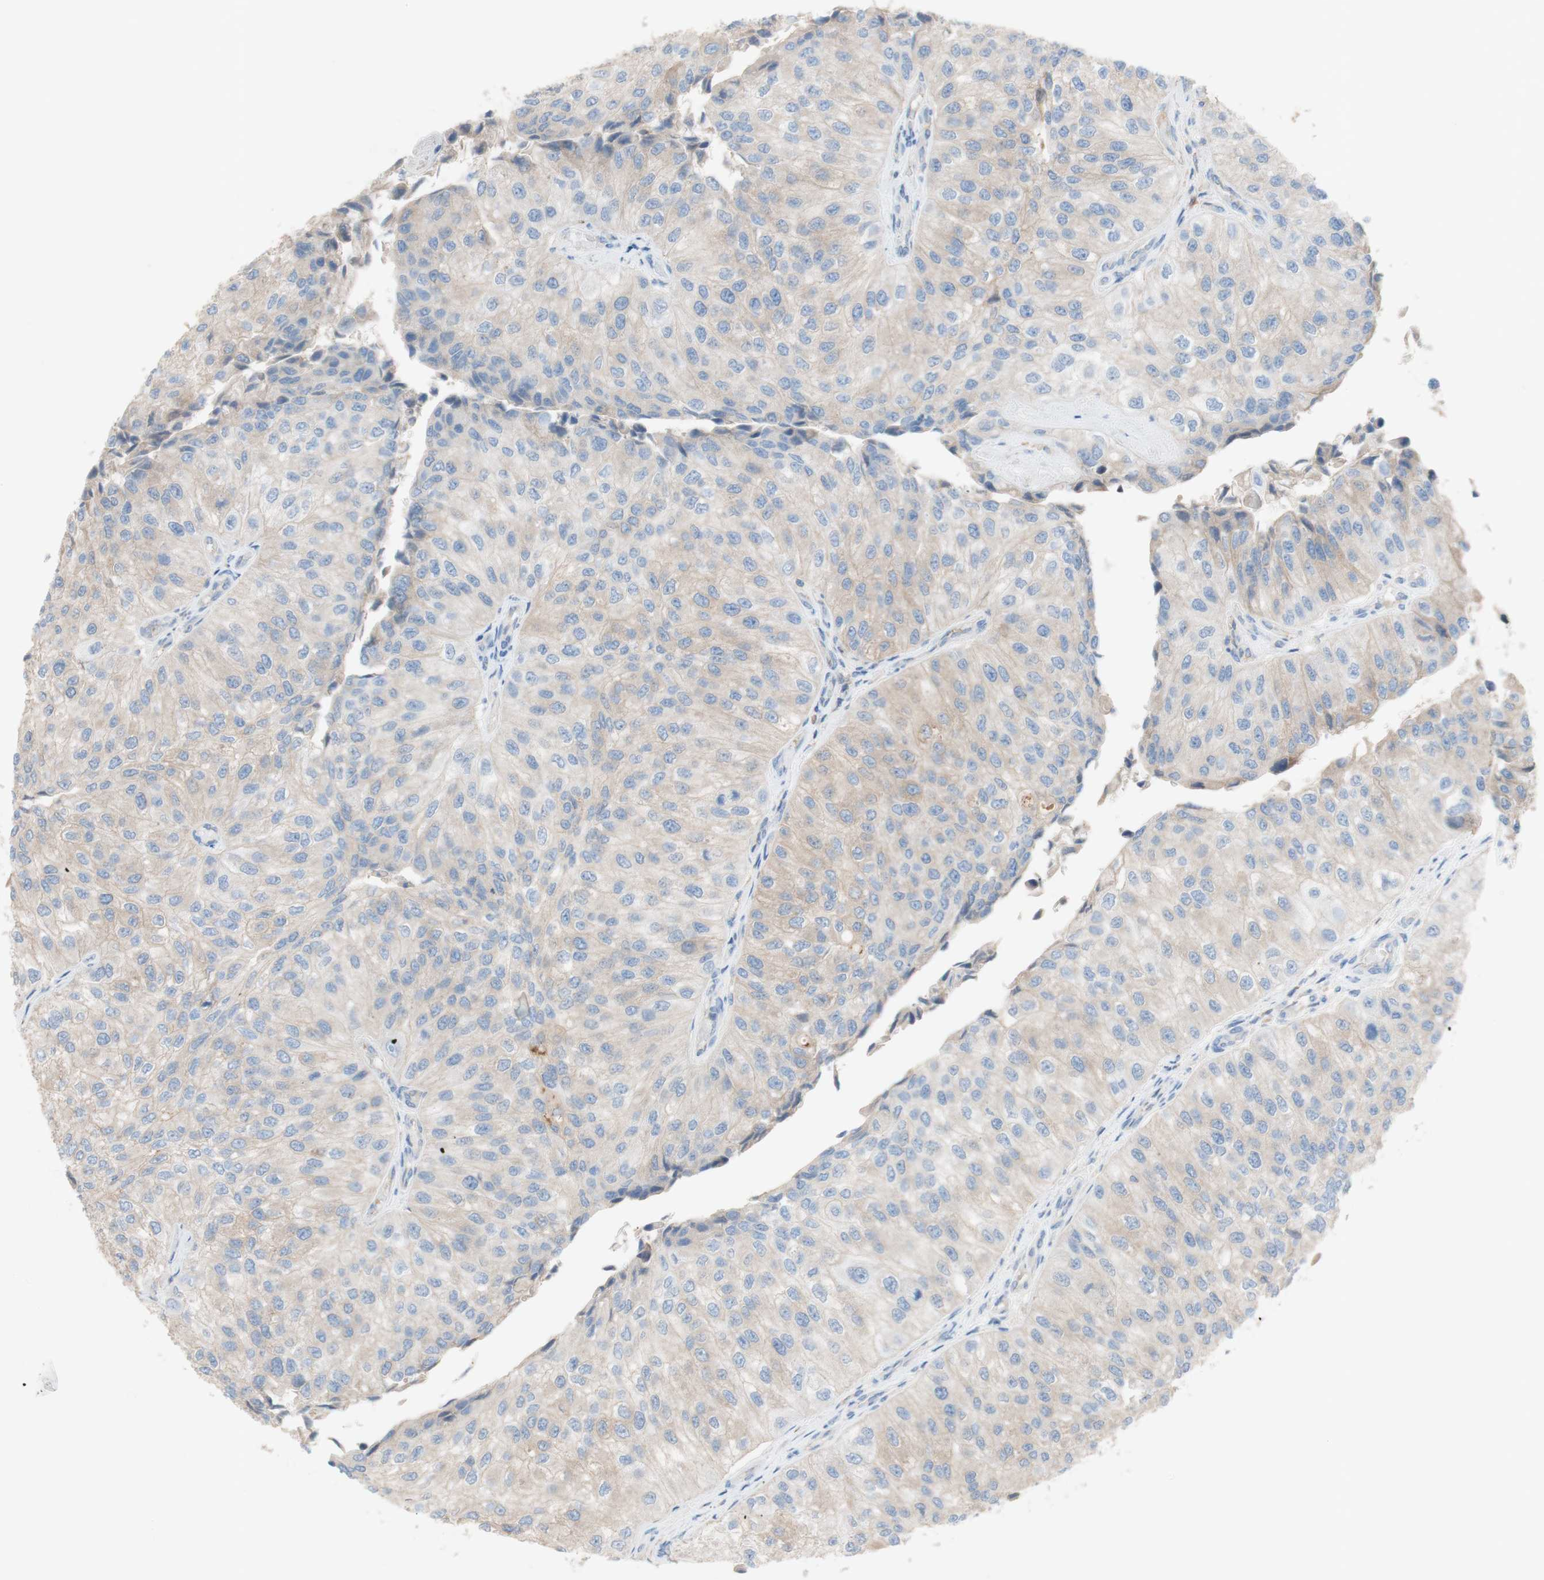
{"staining": {"intensity": "weak", "quantity": ">75%", "location": "cytoplasmic/membranous"}, "tissue": "urothelial cancer", "cell_type": "Tumor cells", "image_type": "cancer", "snomed": [{"axis": "morphology", "description": "Urothelial carcinoma, High grade"}, {"axis": "topography", "description": "Kidney"}, {"axis": "topography", "description": "Urinary bladder"}], "caption": "Brown immunohistochemical staining in human urothelial cancer exhibits weak cytoplasmic/membranous positivity in about >75% of tumor cells.", "gene": "PACSIN1", "patient": {"sex": "male", "age": 77}}